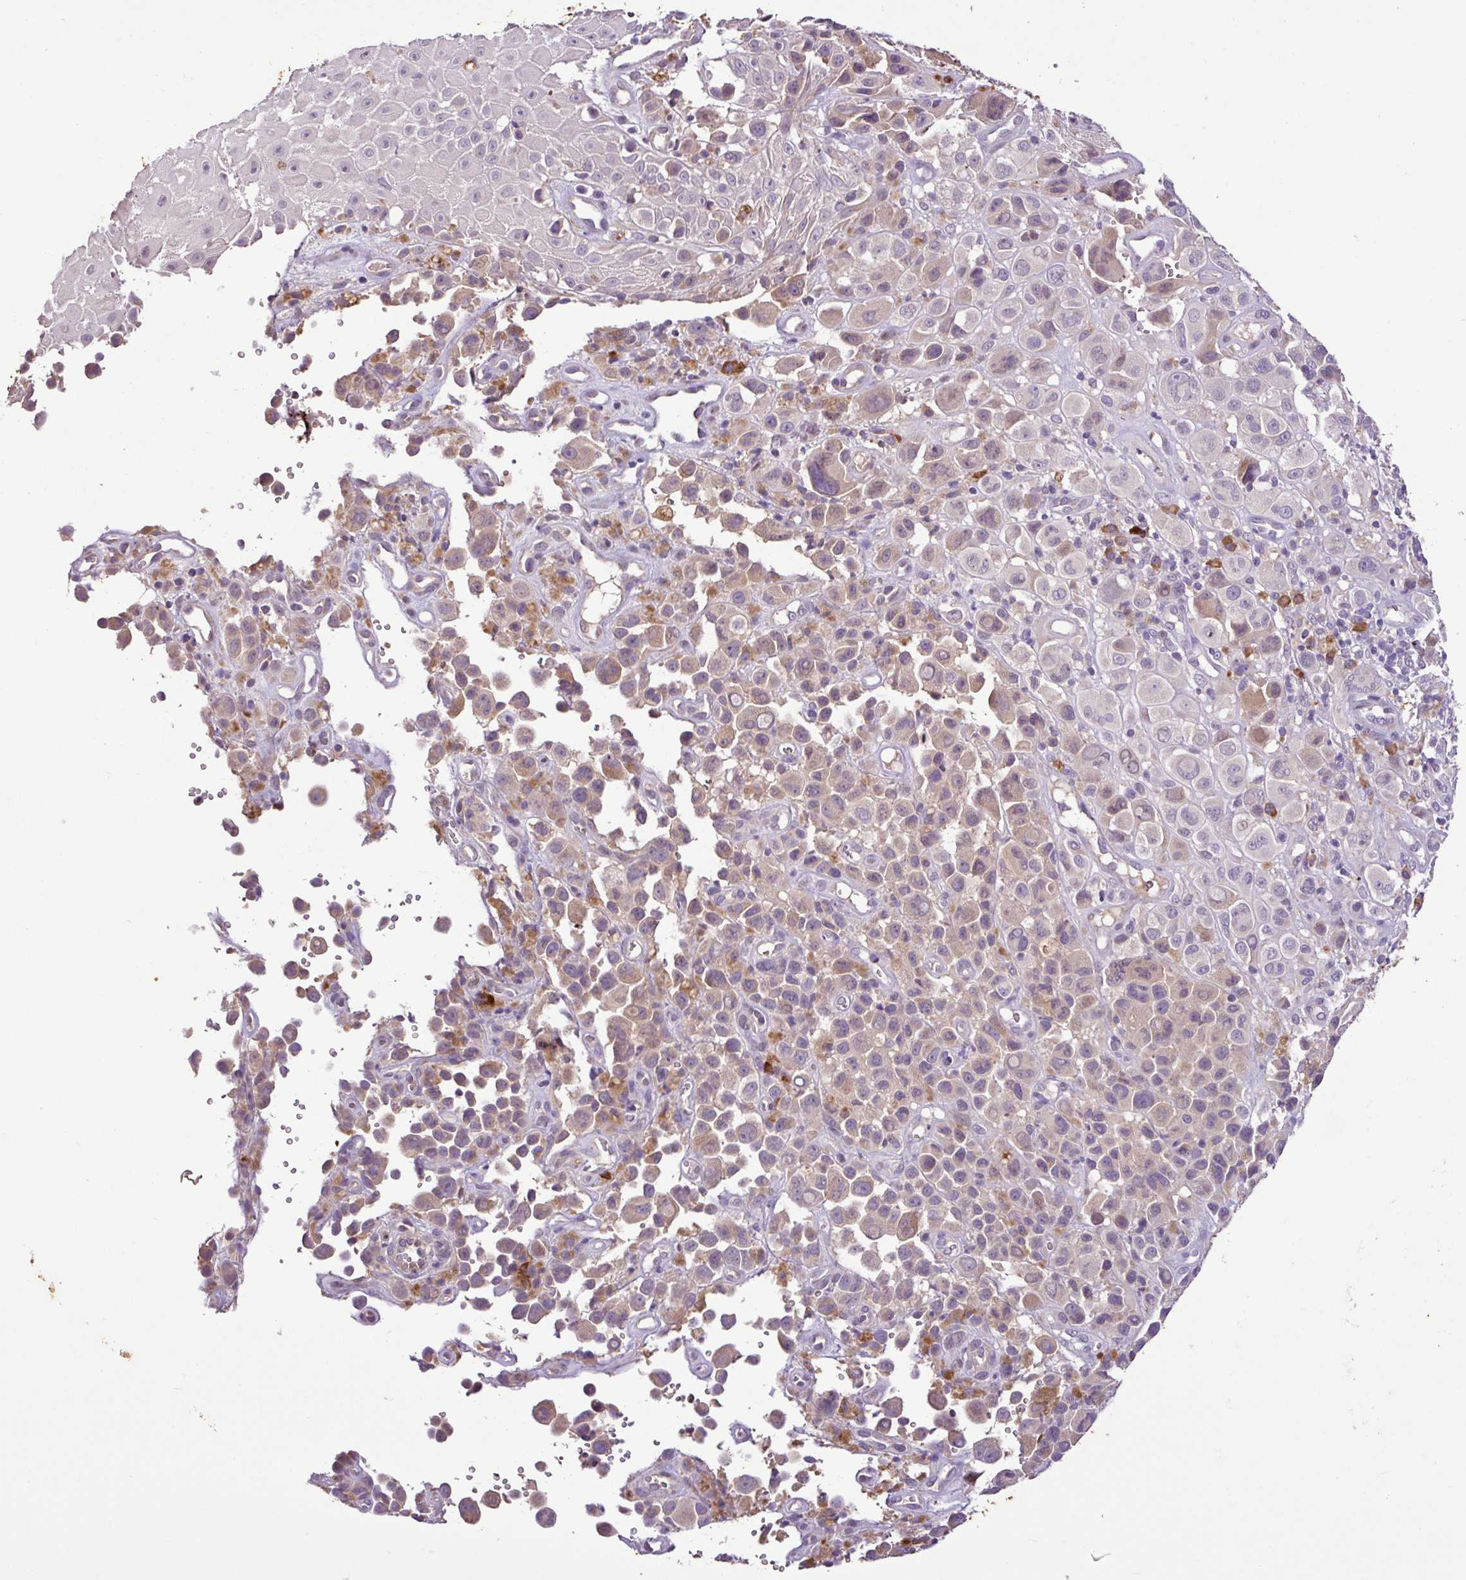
{"staining": {"intensity": "moderate", "quantity": "<25%", "location": "cytoplasmic/membranous"}, "tissue": "melanoma", "cell_type": "Tumor cells", "image_type": "cancer", "snomed": [{"axis": "morphology", "description": "Malignant melanoma, NOS"}, {"axis": "topography", "description": "Skin of trunk"}], "caption": "A high-resolution photomicrograph shows immunohistochemistry staining of malignant melanoma, which reveals moderate cytoplasmic/membranous staining in approximately <25% of tumor cells. The protein of interest is shown in brown color, while the nuclei are stained blue.", "gene": "ZNF266", "patient": {"sex": "male", "age": 71}}